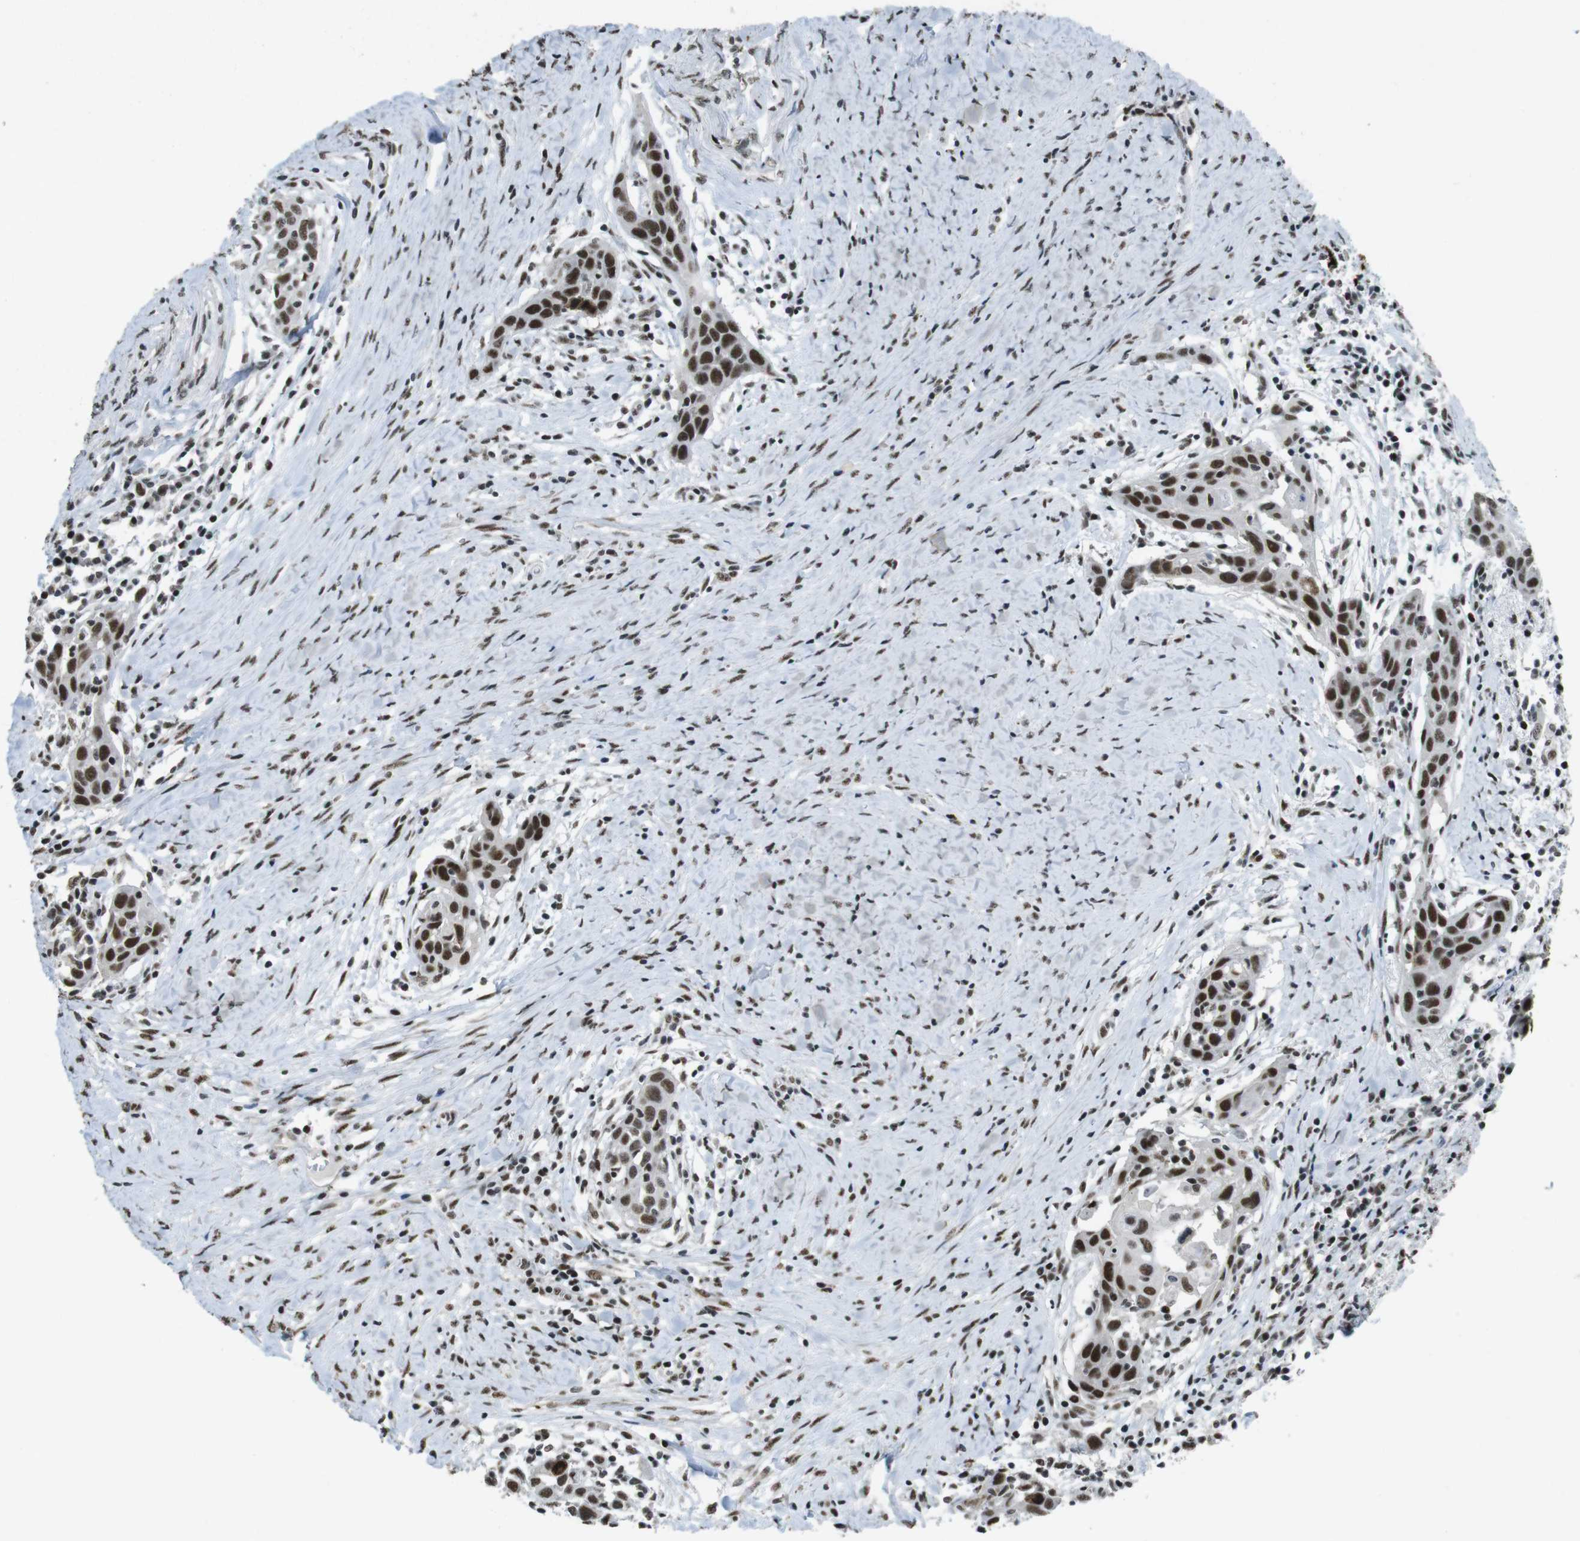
{"staining": {"intensity": "strong", "quantity": ">75%", "location": "nuclear"}, "tissue": "head and neck cancer", "cell_type": "Tumor cells", "image_type": "cancer", "snomed": [{"axis": "morphology", "description": "Squamous cell carcinoma, NOS"}, {"axis": "topography", "description": "Oral tissue"}, {"axis": "topography", "description": "Head-Neck"}], "caption": "Head and neck cancer (squamous cell carcinoma) stained with immunohistochemistry (IHC) demonstrates strong nuclear positivity in approximately >75% of tumor cells.", "gene": "CSNK2B", "patient": {"sex": "female", "age": 50}}